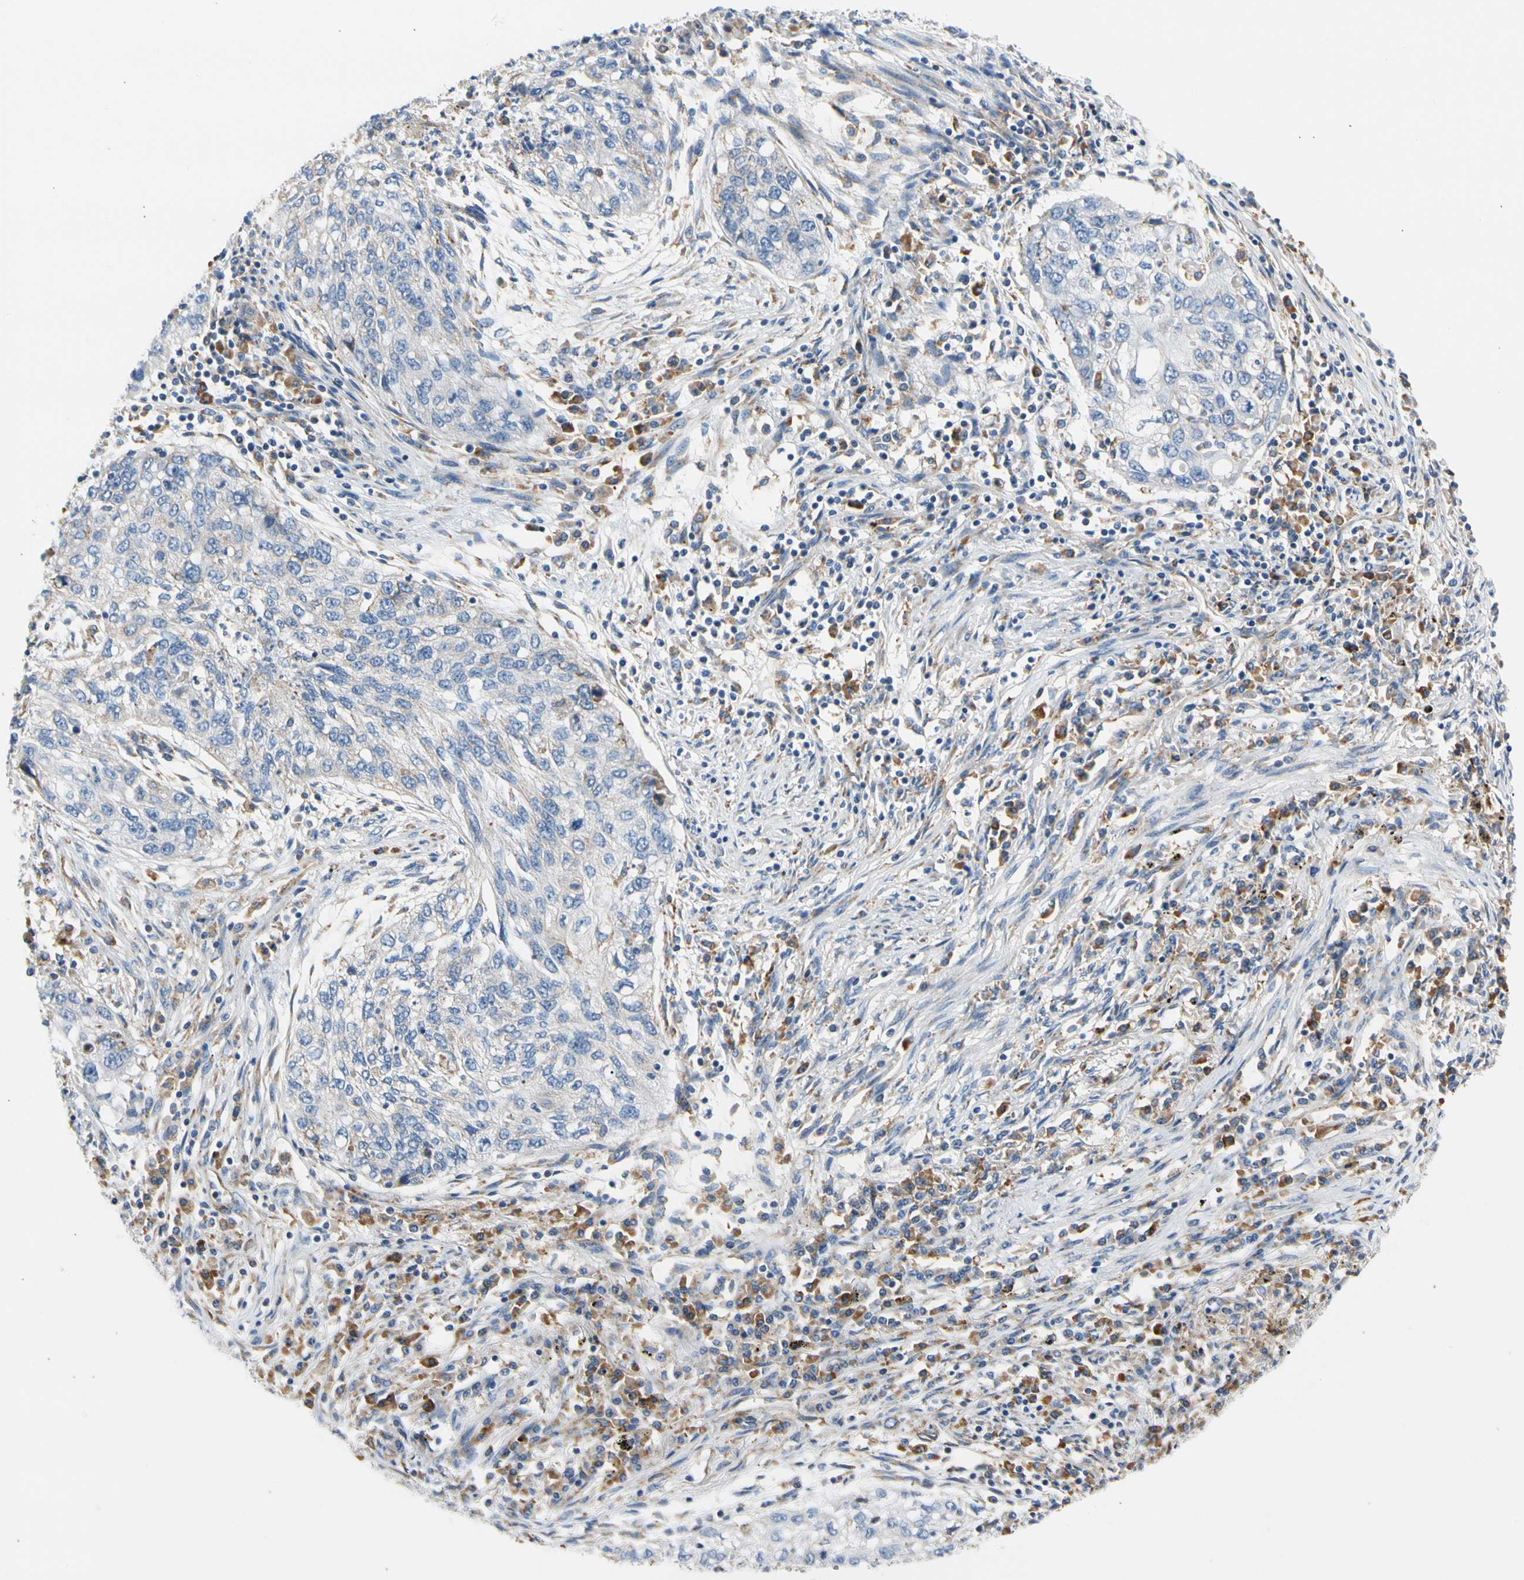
{"staining": {"intensity": "negative", "quantity": "none", "location": "none"}, "tissue": "lung cancer", "cell_type": "Tumor cells", "image_type": "cancer", "snomed": [{"axis": "morphology", "description": "Squamous cell carcinoma, NOS"}, {"axis": "topography", "description": "Lung"}], "caption": "DAB immunohistochemical staining of lung squamous cell carcinoma displays no significant positivity in tumor cells.", "gene": "STXBP1", "patient": {"sex": "female", "age": 63}}